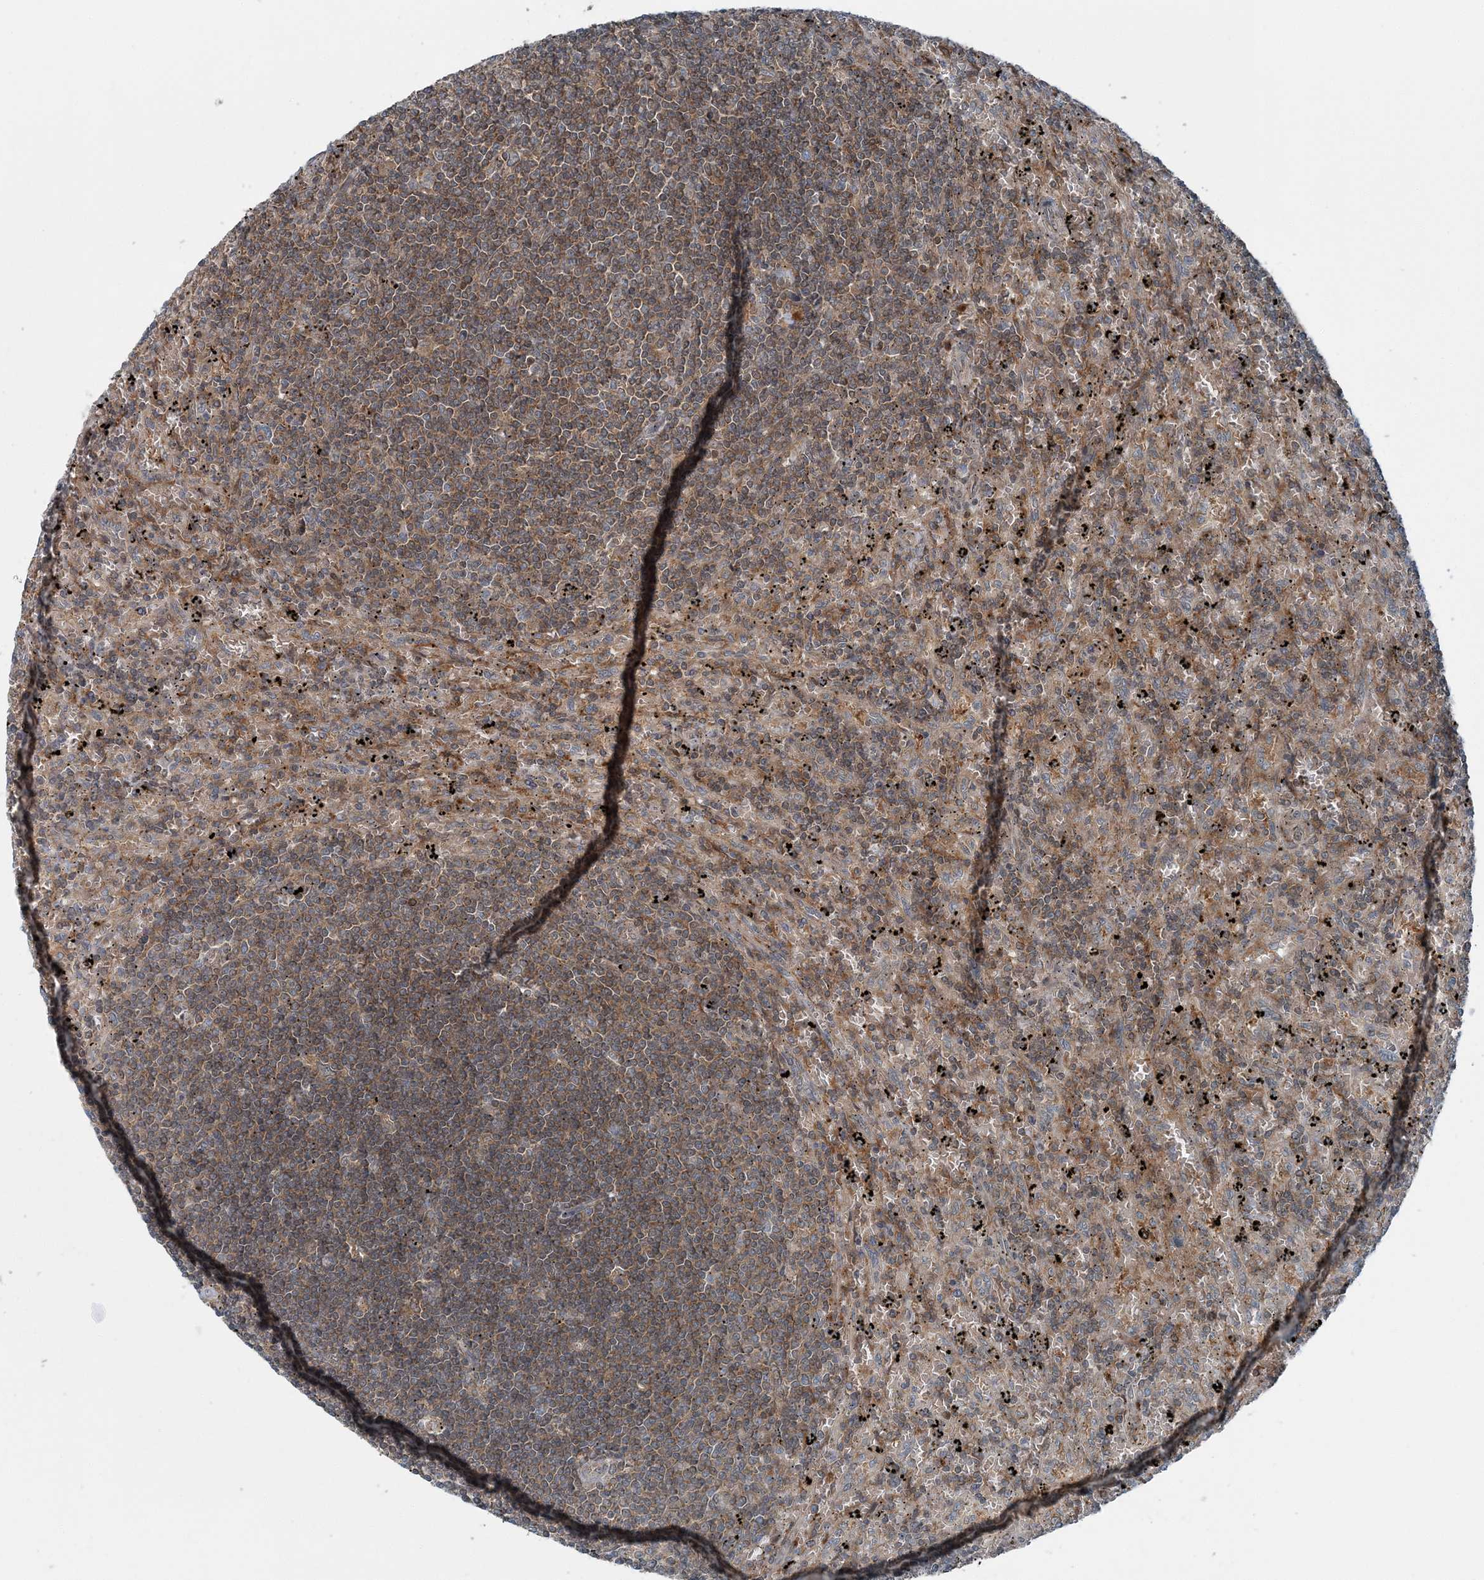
{"staining": {"intensity": "weak", "quantity": ">75%", "location": "cytoplasmic/membranous"}, "tissue": "lymphoma", "cell_type": "Tumor cells", "image_type": "cancer", "snomed": [{"axis": "morphology", "description": "Malignant lymphoma, non-Hodgkin's type, Low grade"}, {"axis": "topography", "description": "Spleen"}], "caption": "High-power microscopy captured an immunohistochemistry (IHC) micrograph of lymphoma, revealing weak cytoplasmic/membranous expression in approximately >75% of tumor cells.", "gene": "ASNSD1", "patient": {"sex": "male", "age": 76}}